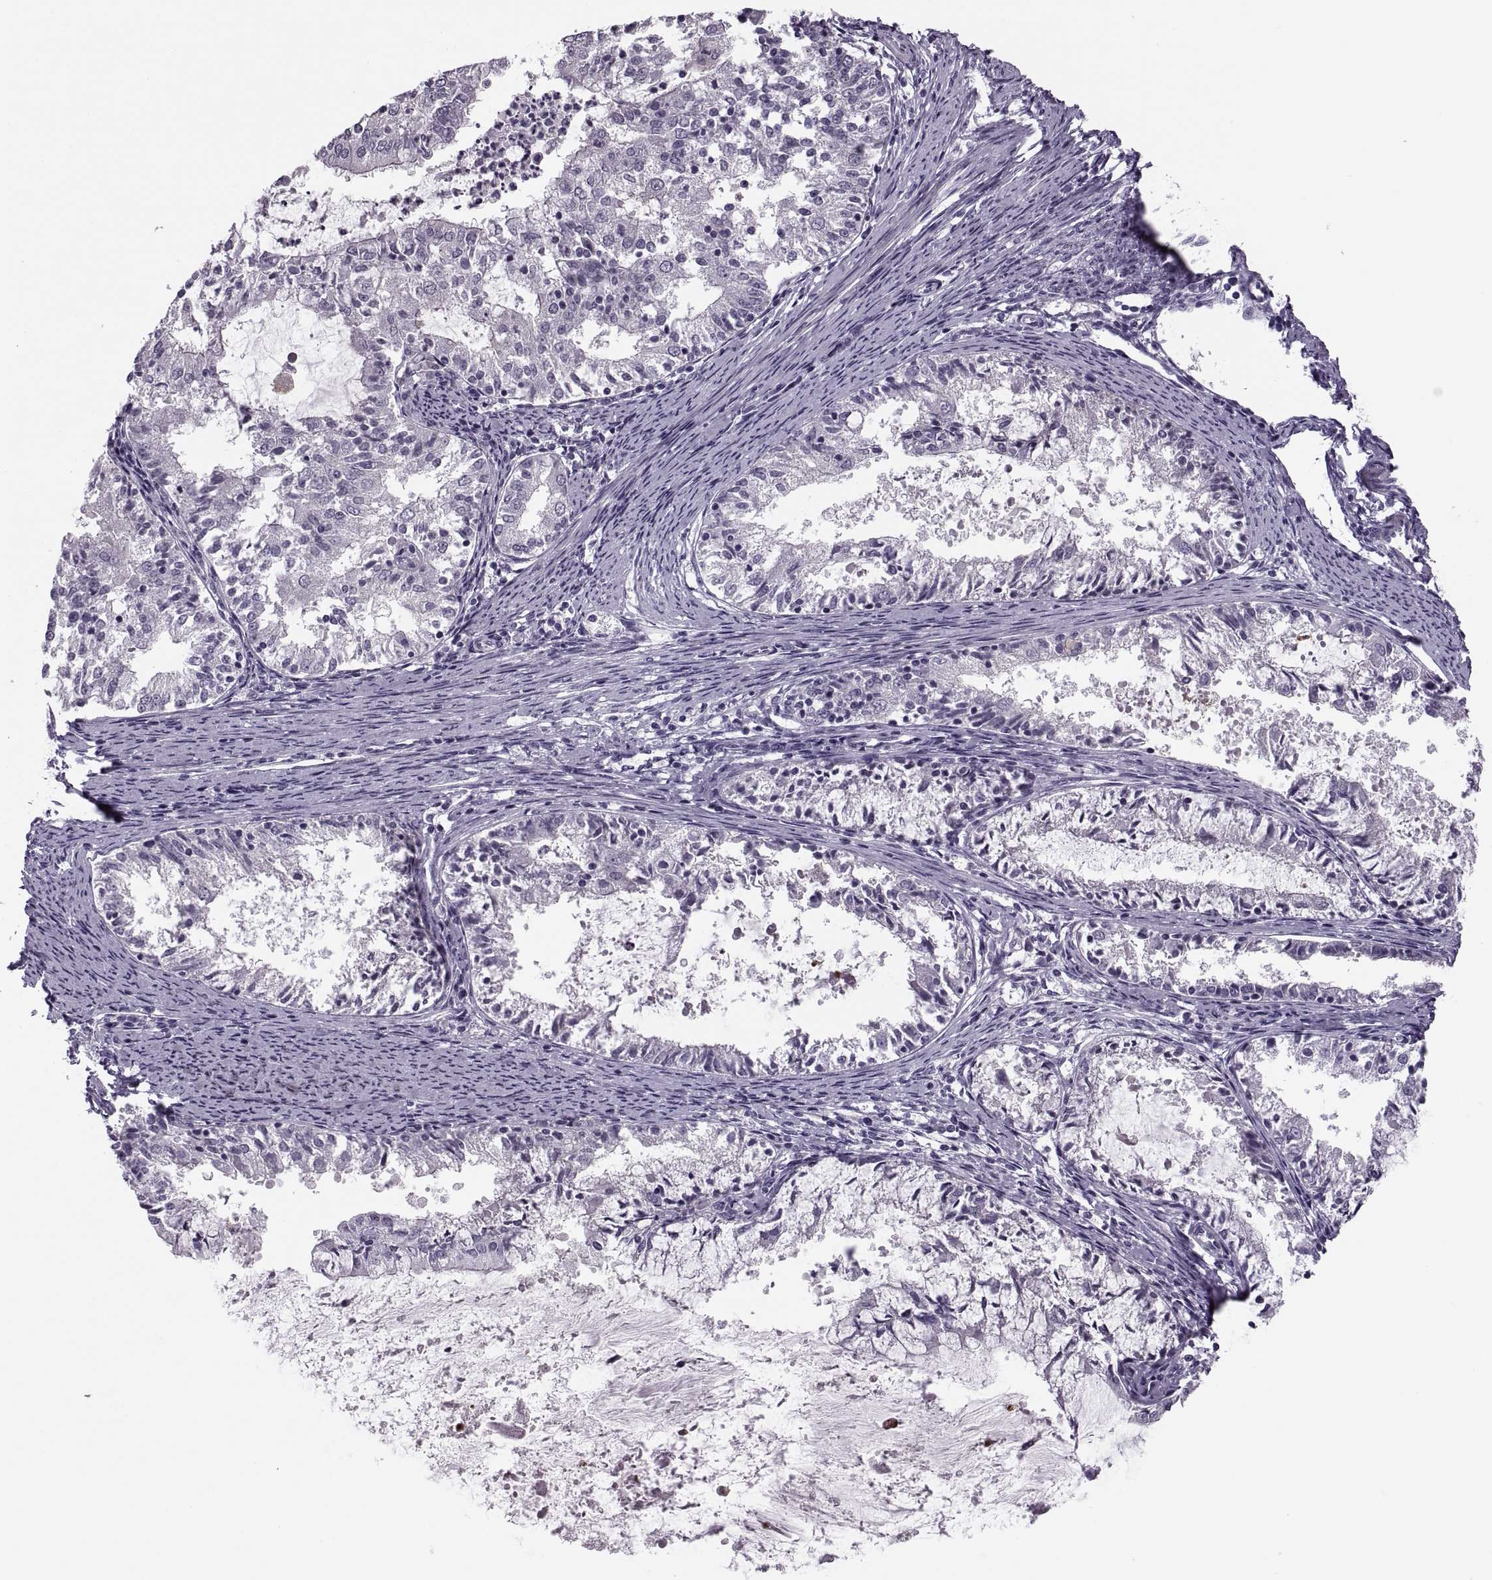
{"staining": {"intensity": "negative", "quantity": "none", "location": "none"}, "tissue": "endometrial cancer", "cell_type": "Tumor cells", "image_type": "cancer", "snomed": [{"axis": "morphology", "description": "Adenocarcinoma, NOS"}, {"axis": "topography", "description": "Endometrium"}], "caption": "A micrograph of adenocarcinoma (endometrial) stained for a protein displays no brown staining in tumor cells.", "gene": "PRSS54", "patient": {"sex": "female", "age": 57}}